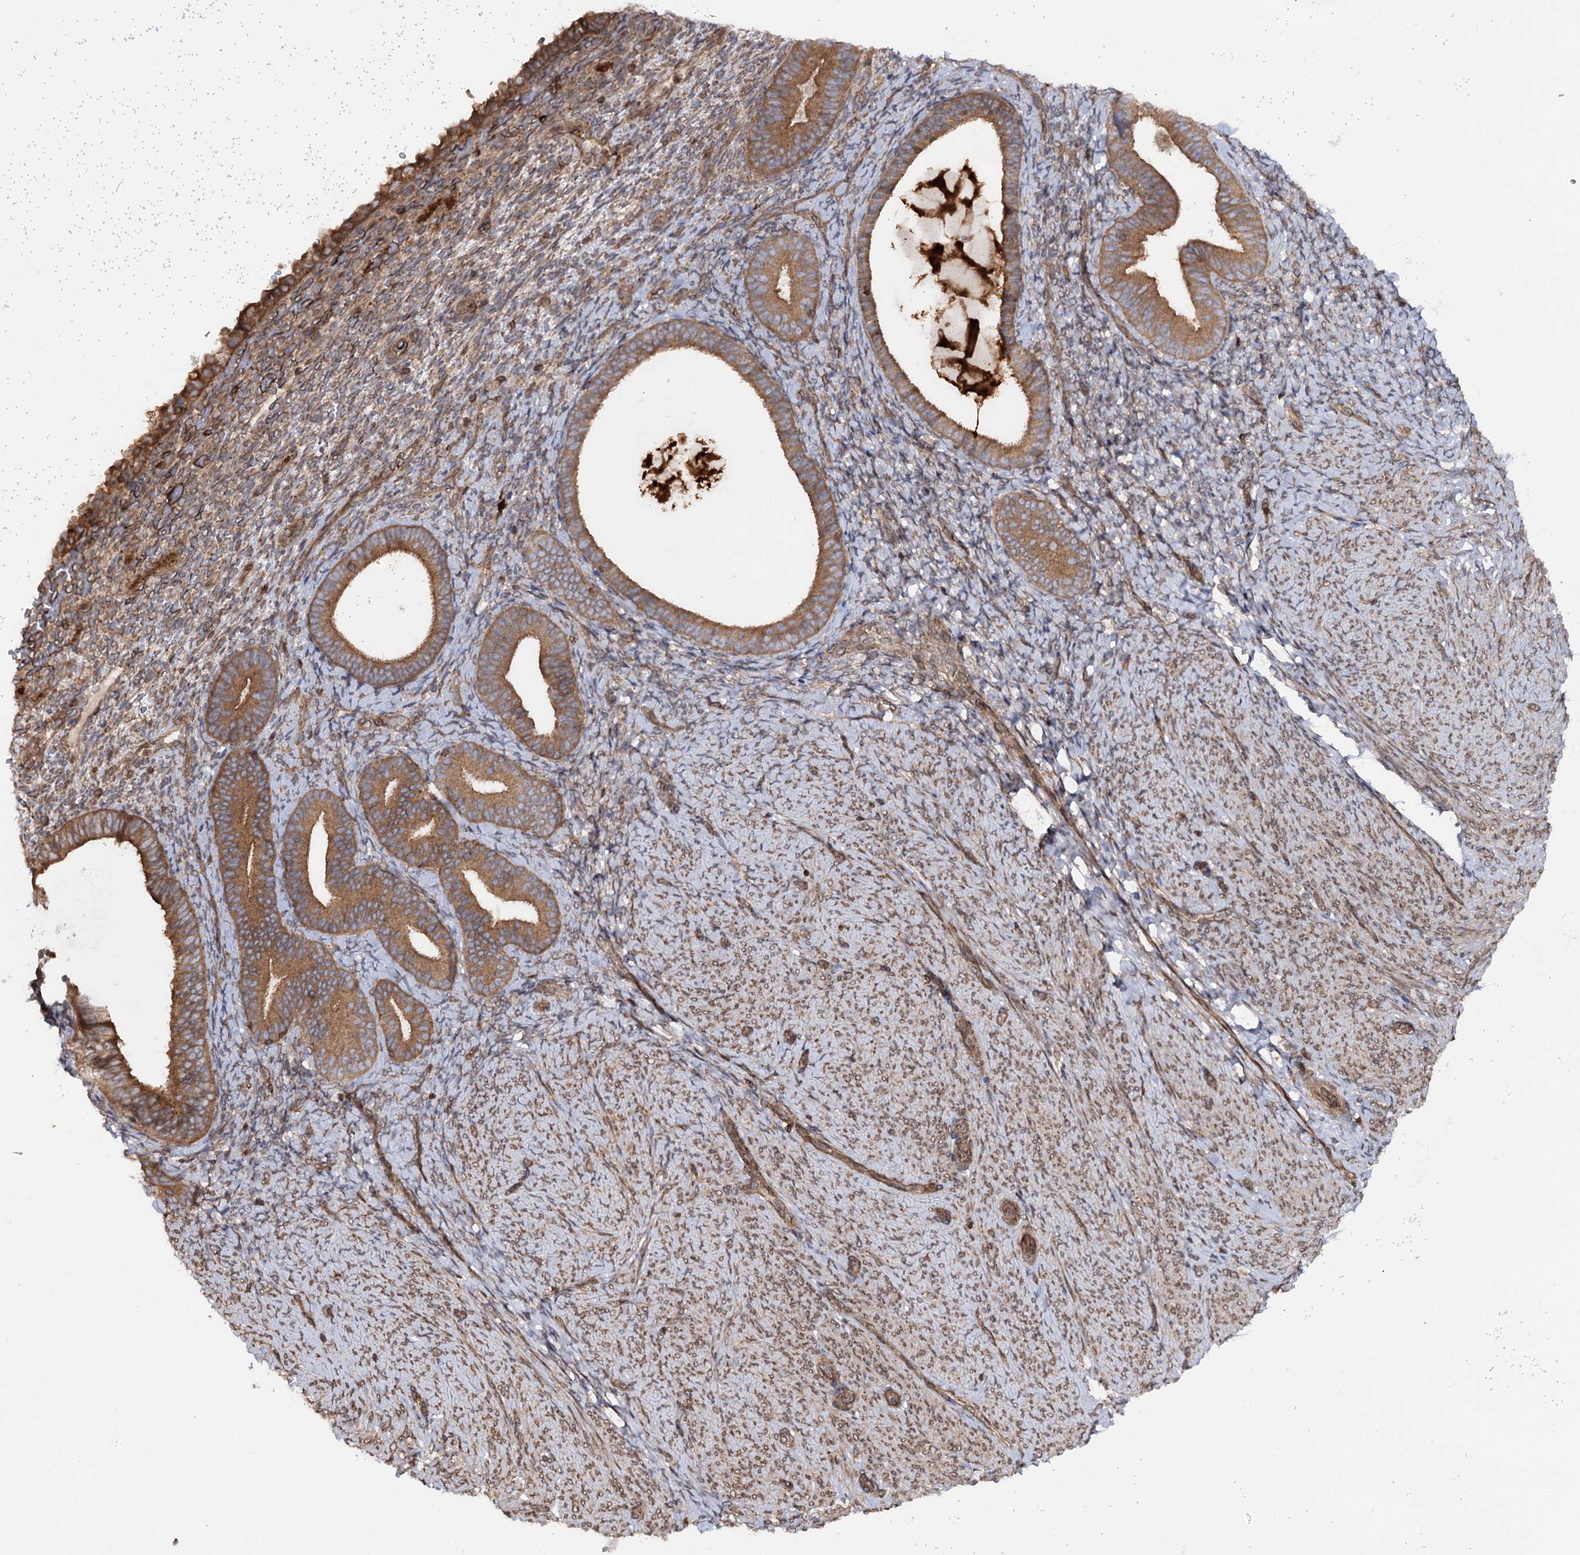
{"staining": {"intensity": "moderate", "quantity": "<25%", "location": "cytoplasmic/membranous"}, "tissue": "endometrium", "cell_type": "Cells in endometrial stroma", "image_type": "normal", "snomed": [{"axis": "morphology", "description": "Normal tissue, NOS"}, {"axis": "topography", "description": "Endometrium"}], "caption": "This is a photomicrograph of immunohistochemistry (IHC) staining of unremarkable endometrium, which shows moderate positivity in the cytoplasmic/membranous of cells in endometrial stroma.", "gene": "FGFR1OP2", "patient": {"sex": "female", "age": 65}}